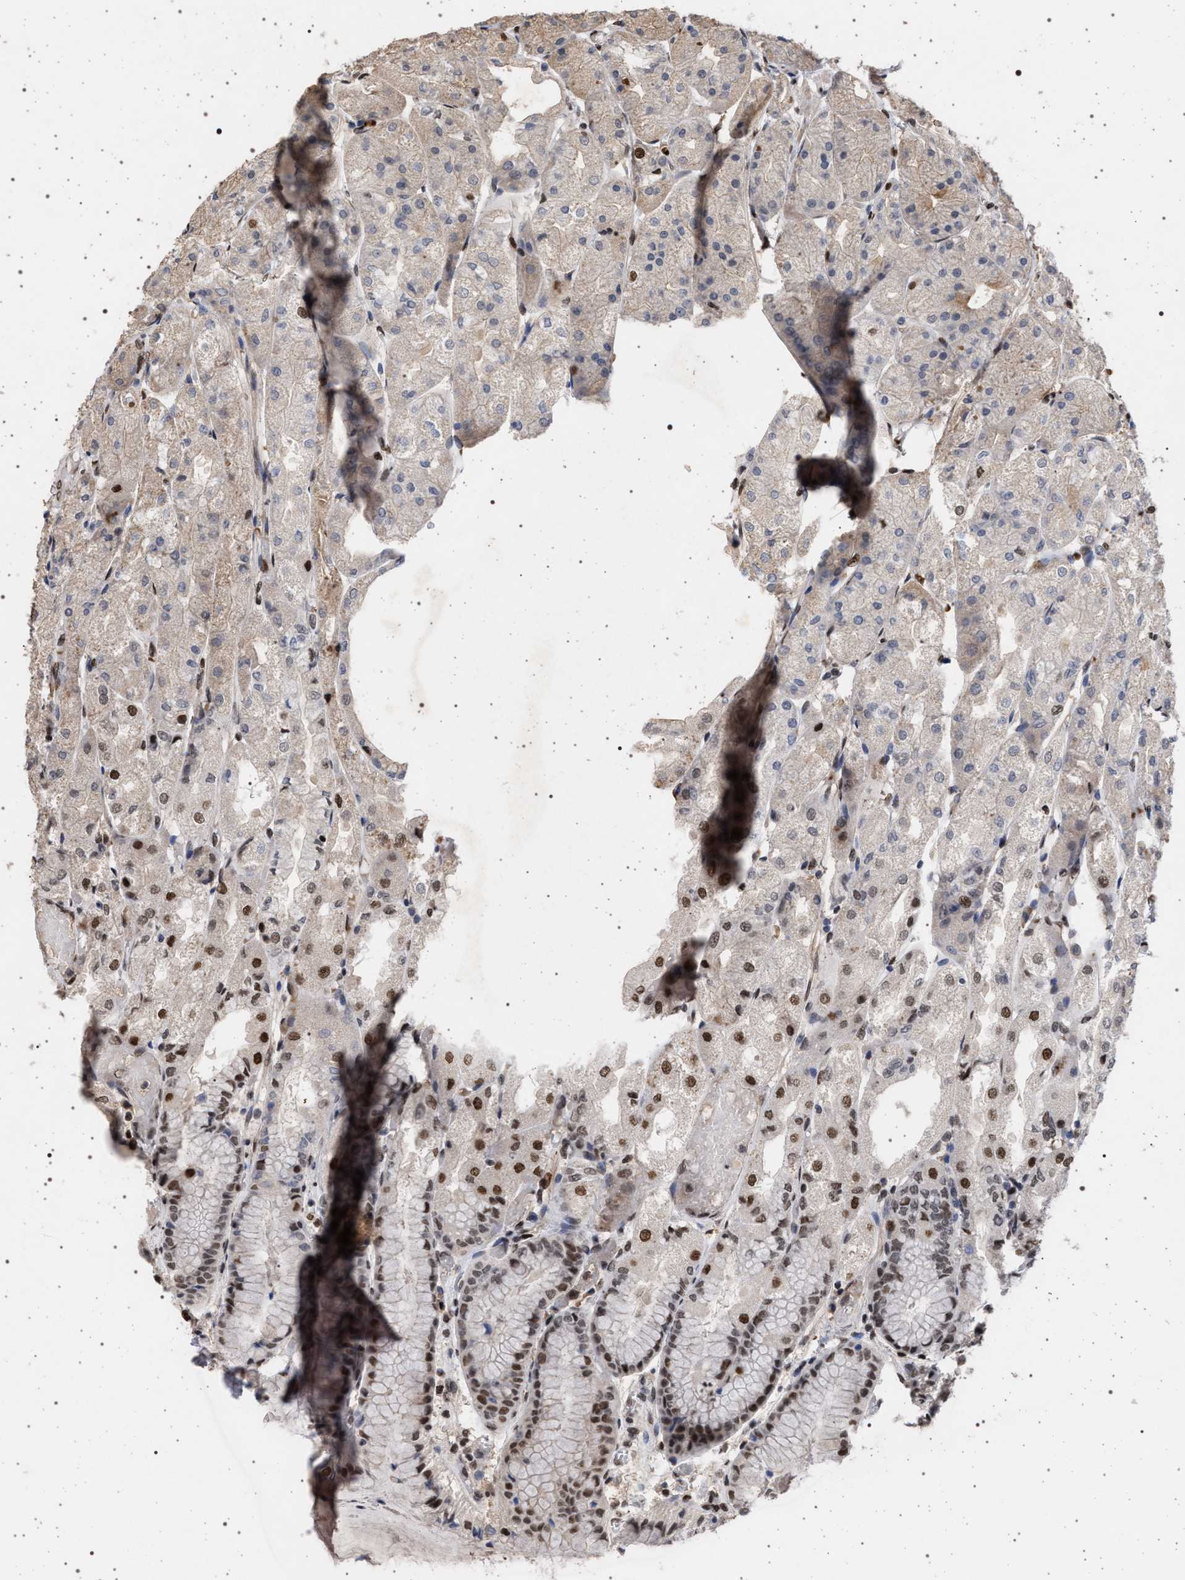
{"staining": {"intensity": "moderate", "quantity": "25%-75%", "location": "cytoplasmic/membranous,nuclear"}, "tissue": "stomach", "cell_type": "Glandular cells", "image_type": "normal", "snomed": [{"axis": "morphology", "description": "Normal tissue, NOS"}, {"axis": "topography", "description": "Stomach, upper"}], "caption": "Benign stomach exhibits moderate cytoplasmic/membranous,nuclear expression in approximately 25%-75% of glandular cells, visualized by immunohistochemistry. The staining was performed using DAB (3,3'-diaminobenzidine) to visualize the protein expression in brown, while the nuclei were stained in blue with hematoxylin (Magnification: 20x).", "gene": "PHF12", "patient": {"sex": "male", "age": 72}}